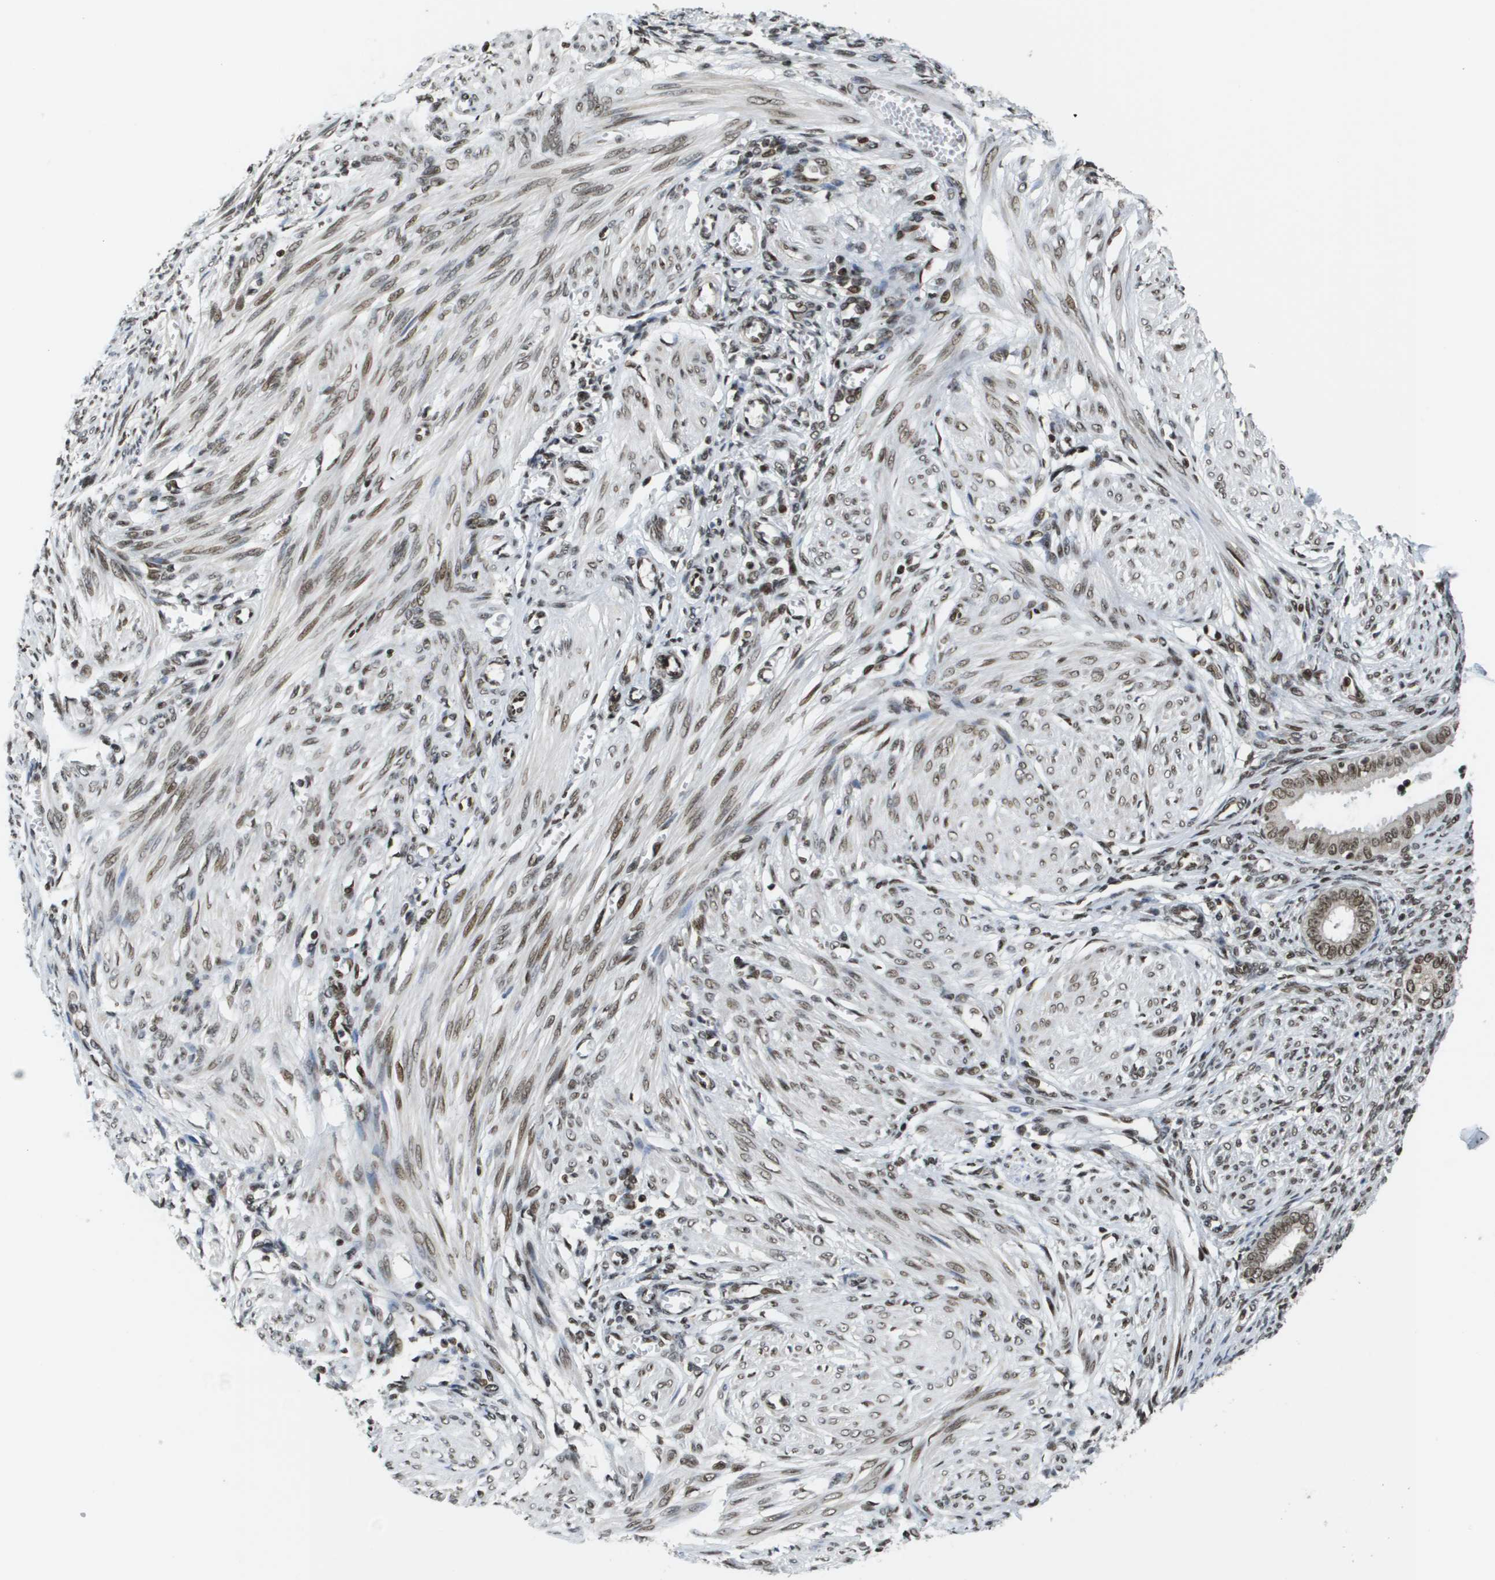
{"staining": {"intensity": "strong", "quantity": ">75%", "location": "nuclear"}, "tissue": "endometrium", "cell_type": "Cells in endometrial stroma", "image_type": "normal", "snomed": [{"axis": "morphology", "description": "Normal tissue, NOS"}, {"axis": "topography", "description": "Endometrium"}], "caption": "A brown stain highlights strong nuclear positivity of a protein in cells in endometrial stroma of normal human endometrium. (brown staining indicates protein expression, while blue staining denotes nuclei).", "gene": "RECQL4", "patient": {"sex": "female", "age": 72}}